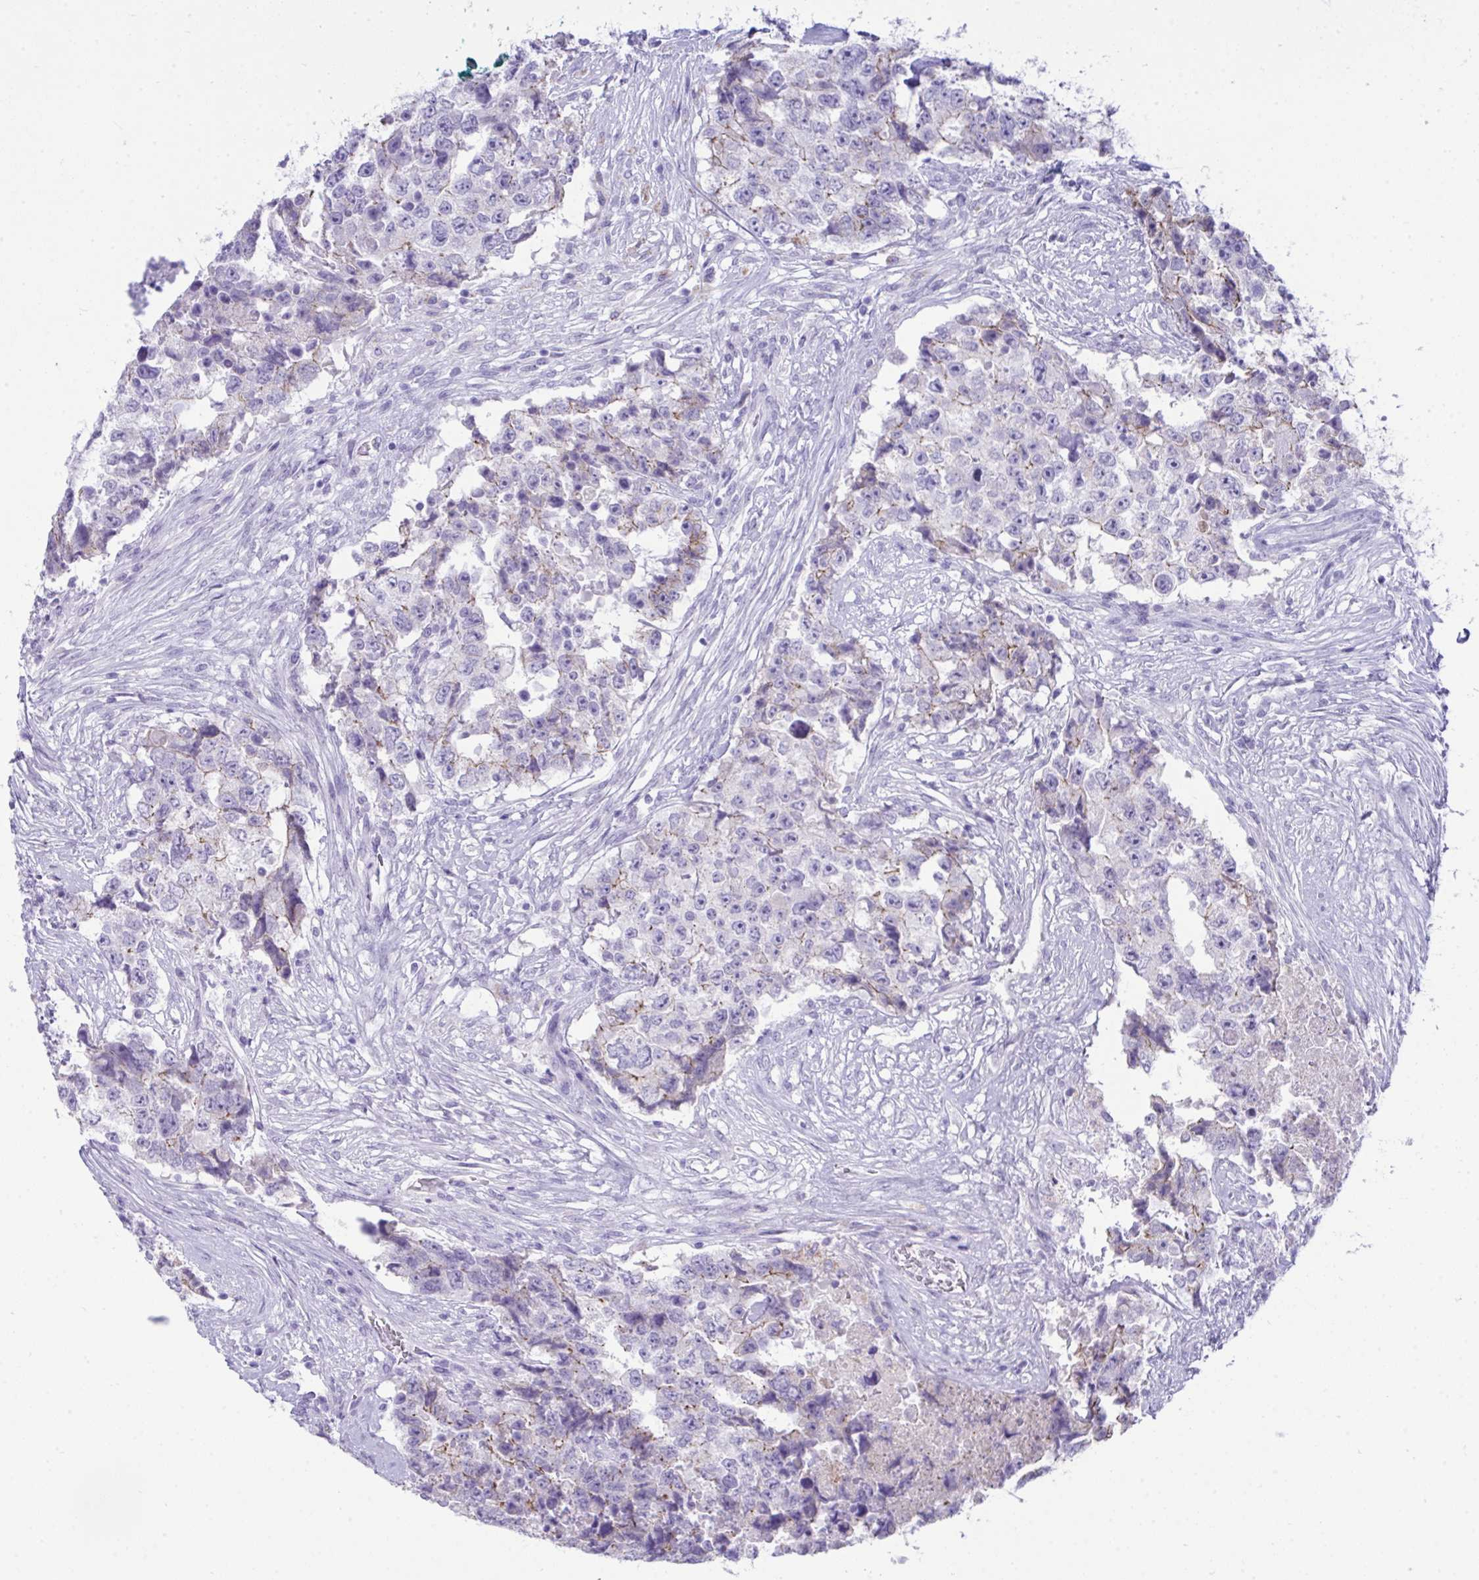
{"staining": {"intensity": "moderate", "quantity": "<25%", "location": "cytoplasmic/membranous"}, "tissue": "testis cancer", "cell_type": "Tumor cells", "image_type": "cancer", "snomed": [{"axis": "morphology", "description": "Carcinoma, Embryonal, NOS"}, {"axis": "topography", "description": "Testis"}], "caption": "This micrograph shows immunohistochemistry staining of testis cancer (embryonal carcinoma), with low moderate cytoplasmic/membranous staining in approximately <25% of tumor cells.", "gene": "GLB1L2", "patient": {"sex": "male", "age": 24}}